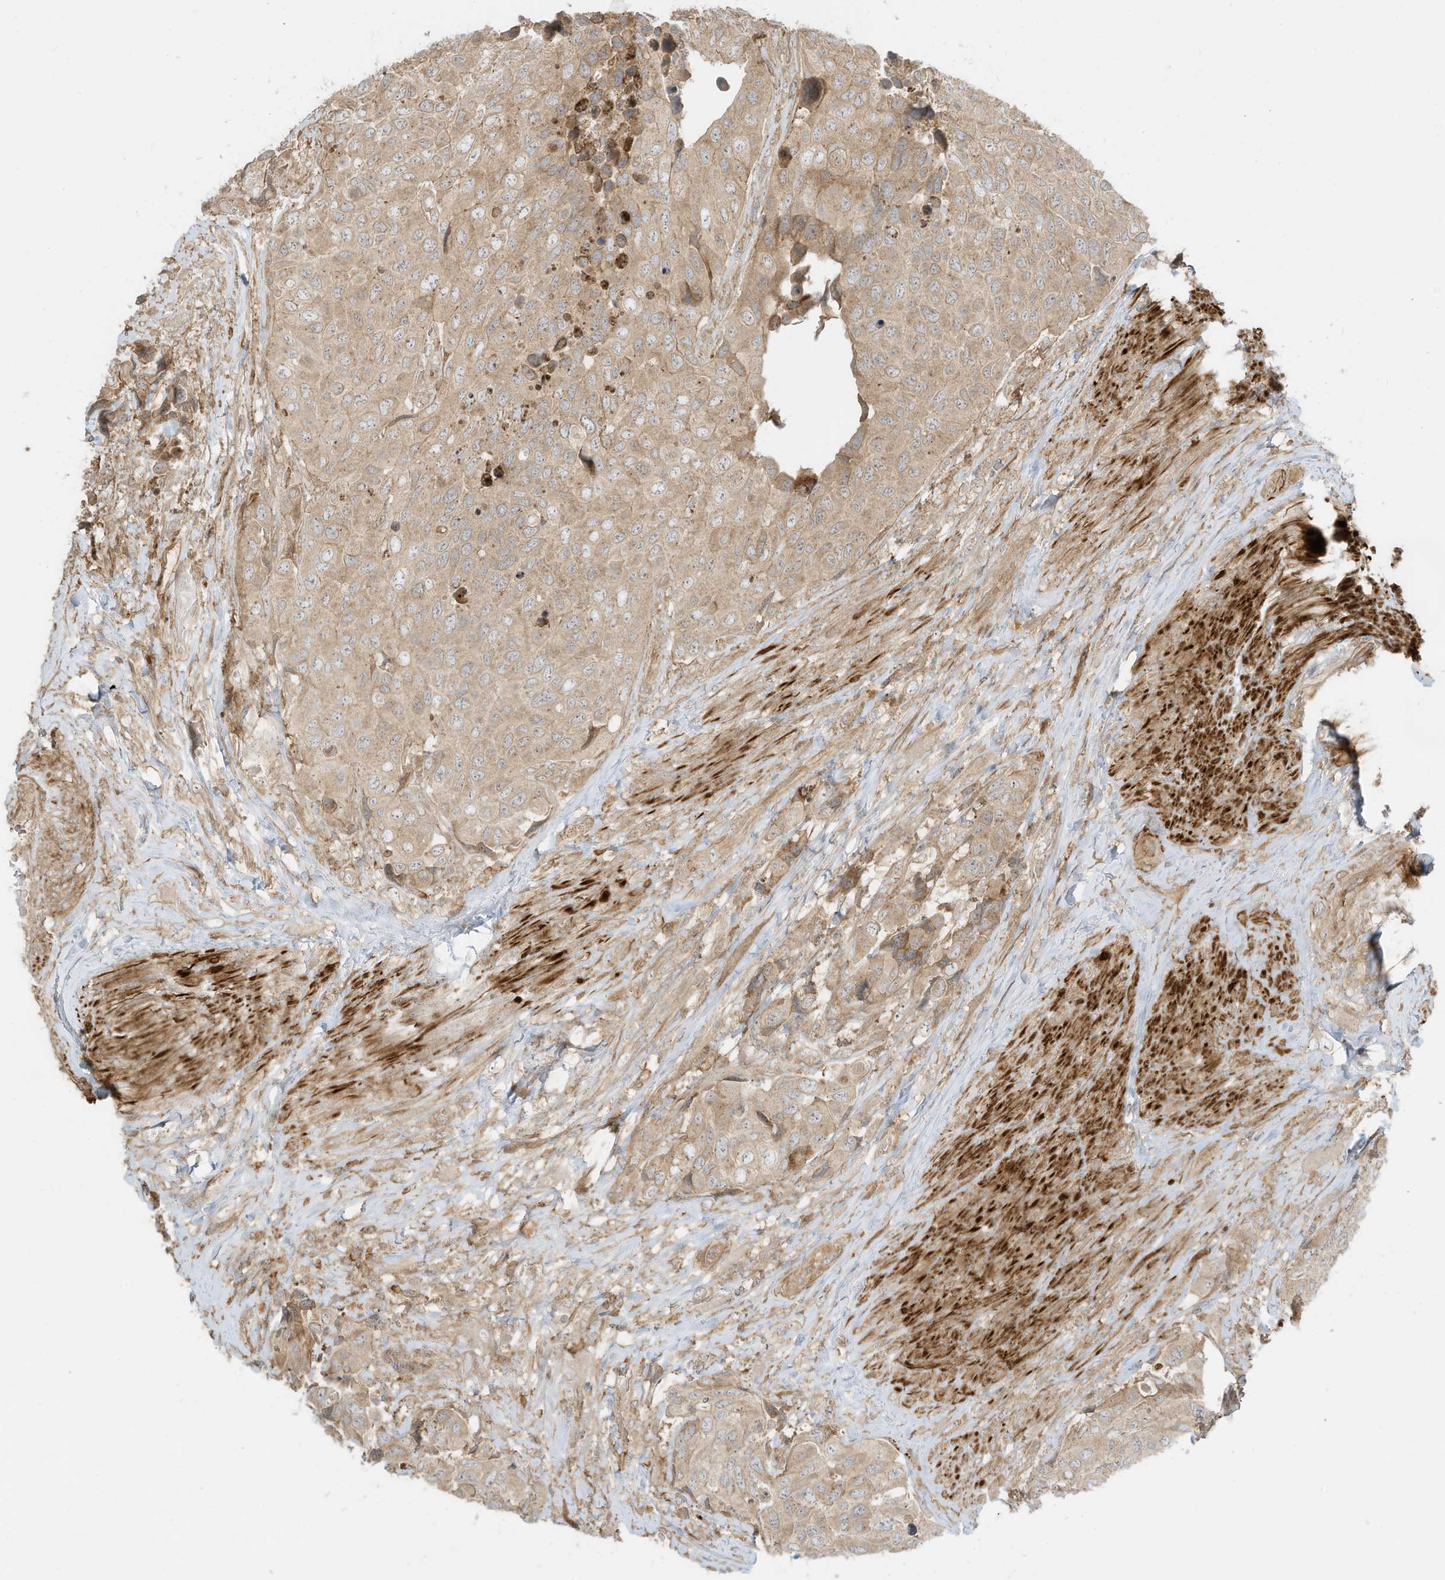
{"staining": {"intensity": "weak", "quantity": ">75%", "location": "cytoplasmic/membranous"}, "tissue": "urothelial cancer", "cell_type": "Tumor cells", "image_type": "cancer", "snomed": [{"axis": "morphology", "description": "Urothelial carcinoma, High grade"}, {"axis": "topography", "description": "Urinary bladder"}], "caption": "Urothelial carcinoma (high-grade) stained with a brown dye reveals weak cytoplasmic/membranous positive expression in approximately >75% of tumor cells.", "gene": "ENTR1", "patient": {"sex": "male", "age": 74}}